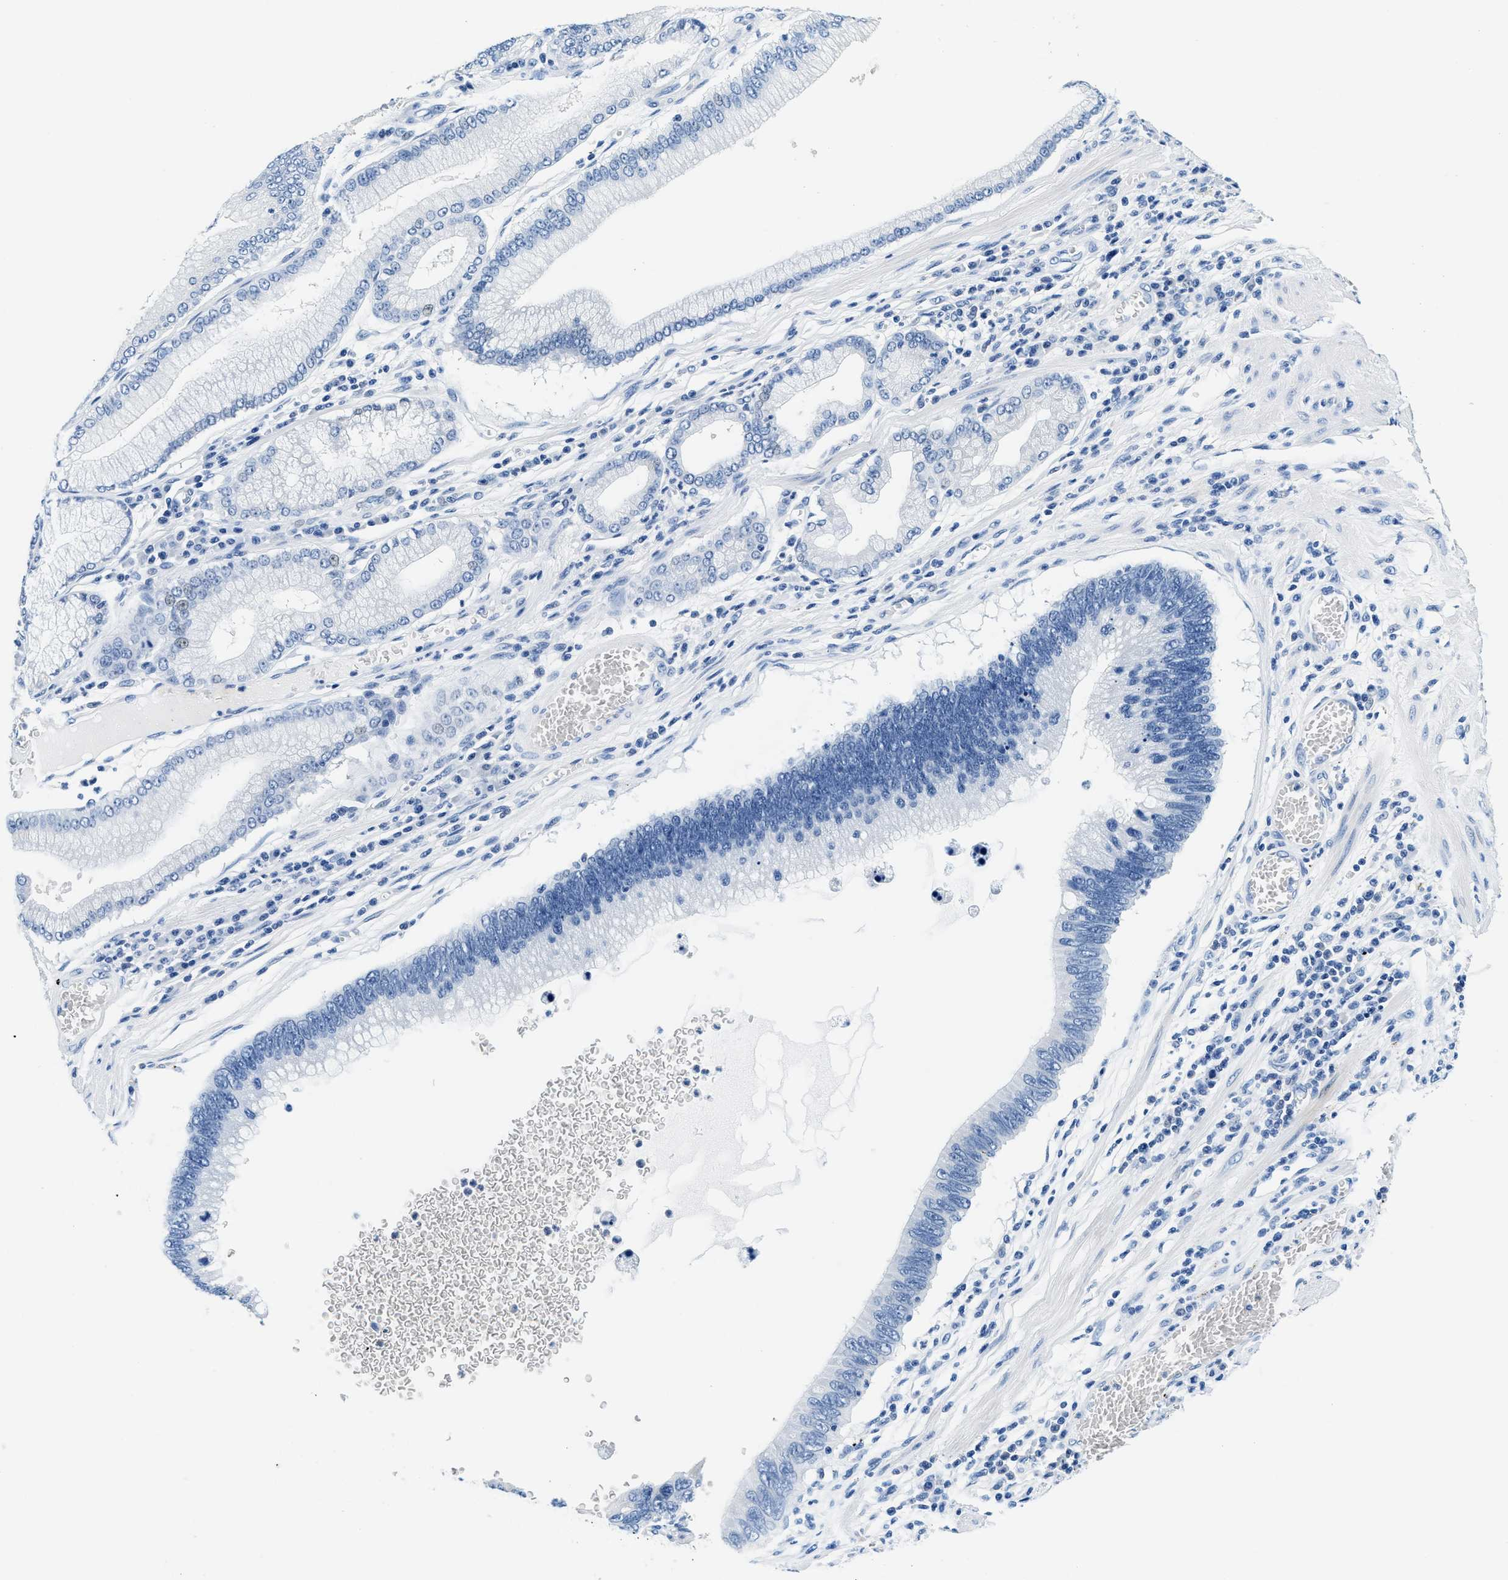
{"staining": {"intensity": "negative", "quantity": "none", "location": "none"}, "tissue": "stomach cancer", "cell_type": "Tumor cells", "image_type": "cancer", "snomed": [{"axis": "morphology", "description": "Adenocarcinoma, NOS"}, {"axis": "topography", "description": "Stomach"}], "caption": "IHC photomicrograph of human stomach adenocarcinoma stained for a protein (brown), which exhibits no expression in tumor cells.", "gene": "GSTM3", "patient": {"sex": "male", "age": 59}}